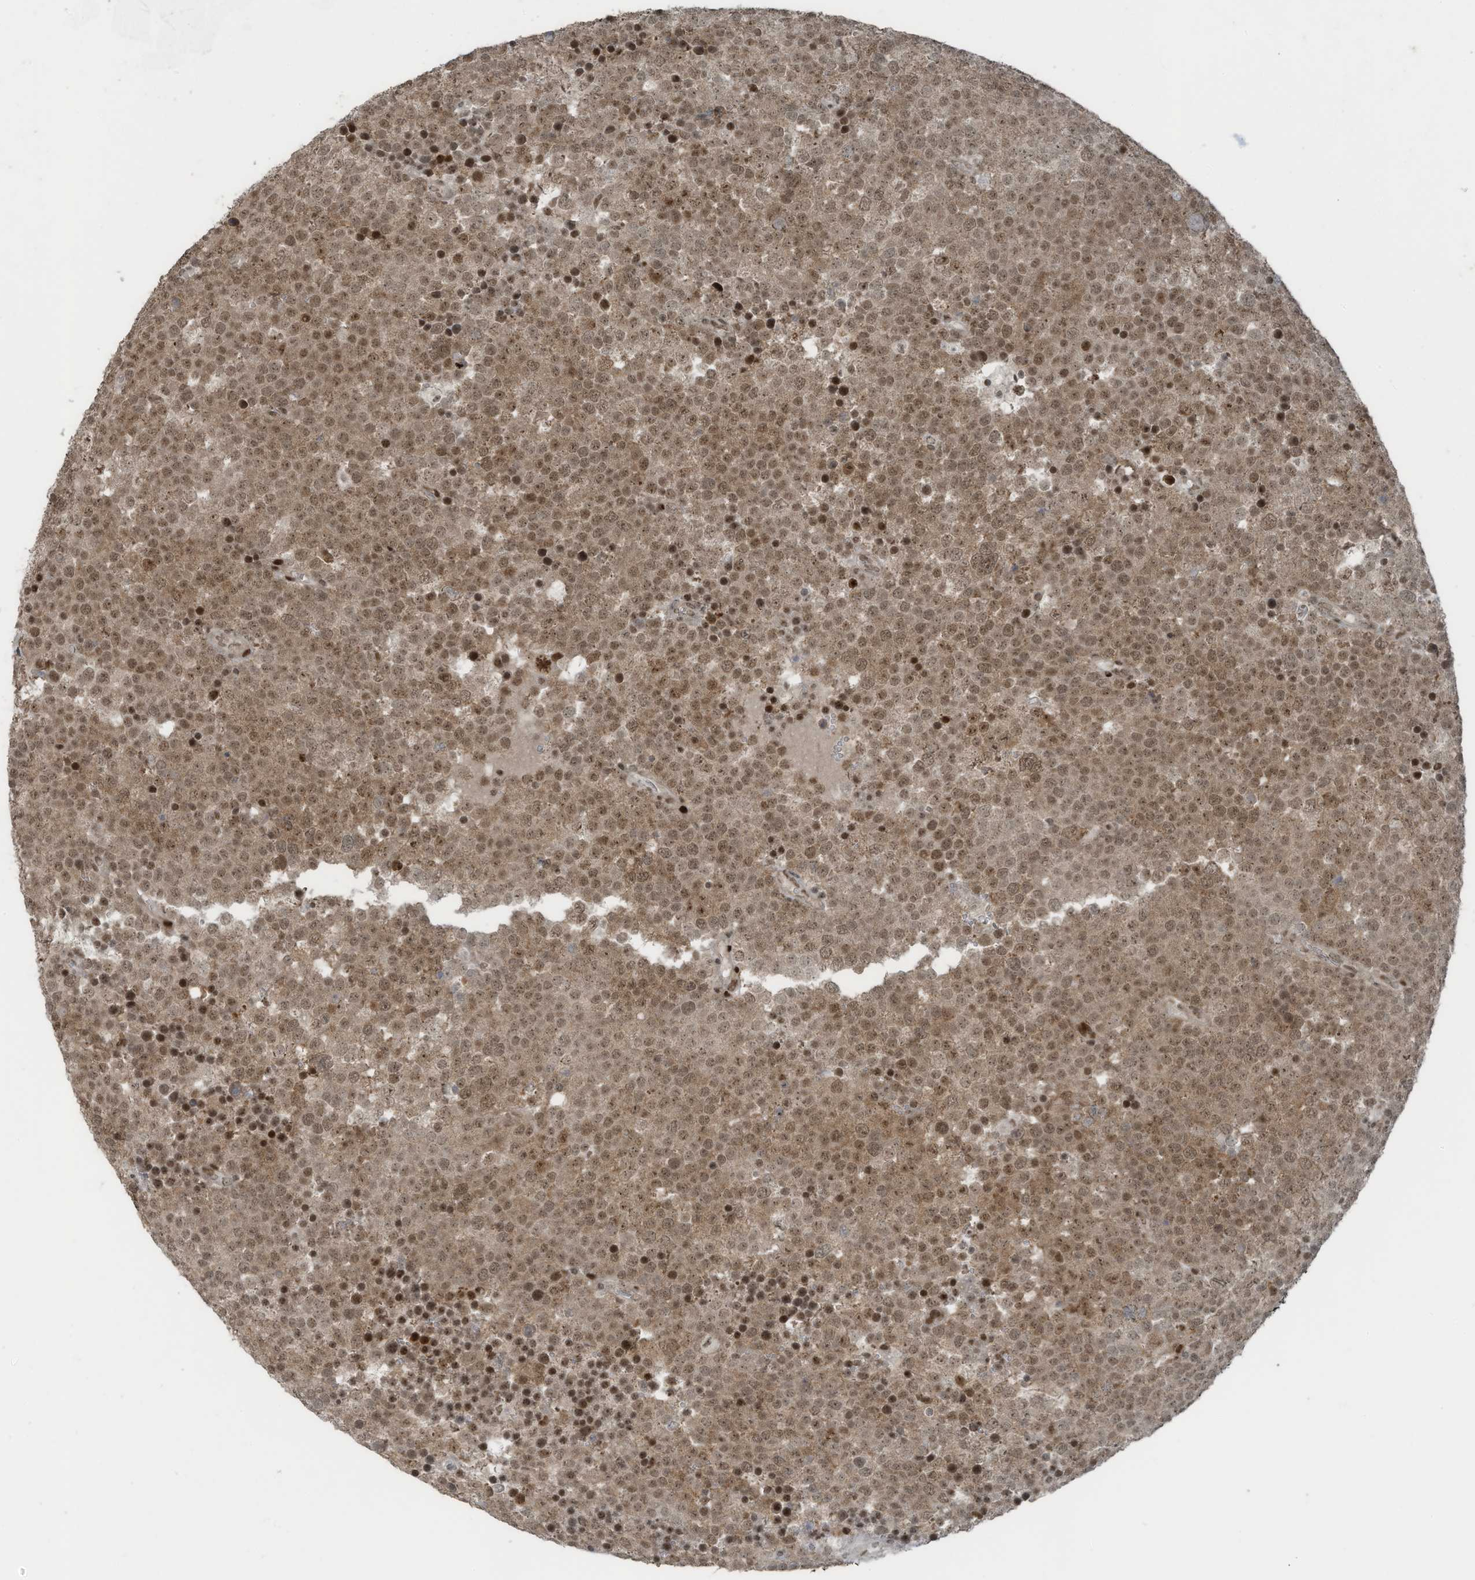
{"staining": {"intensity": "moderate", "quantity": ">75%", "location": "cytoplasmic/membranous,nuclear"}, "tissue": "testis cancer", "cell_type": "Tumor cells", "image_type": "cancer", "snomed": [{"axis": "morphology", "description": "Seminoma, NOS"}, {"axis": "topography", "description": "Testis"}], "caption": "A medium amount of moderate cytoplasmic/membranous and nuclear positivity is seen in about >75% of tumor cells in testis seminoma tissue.", "gene": "PCNP", "patient": {"sex": "male", "age": 71}}